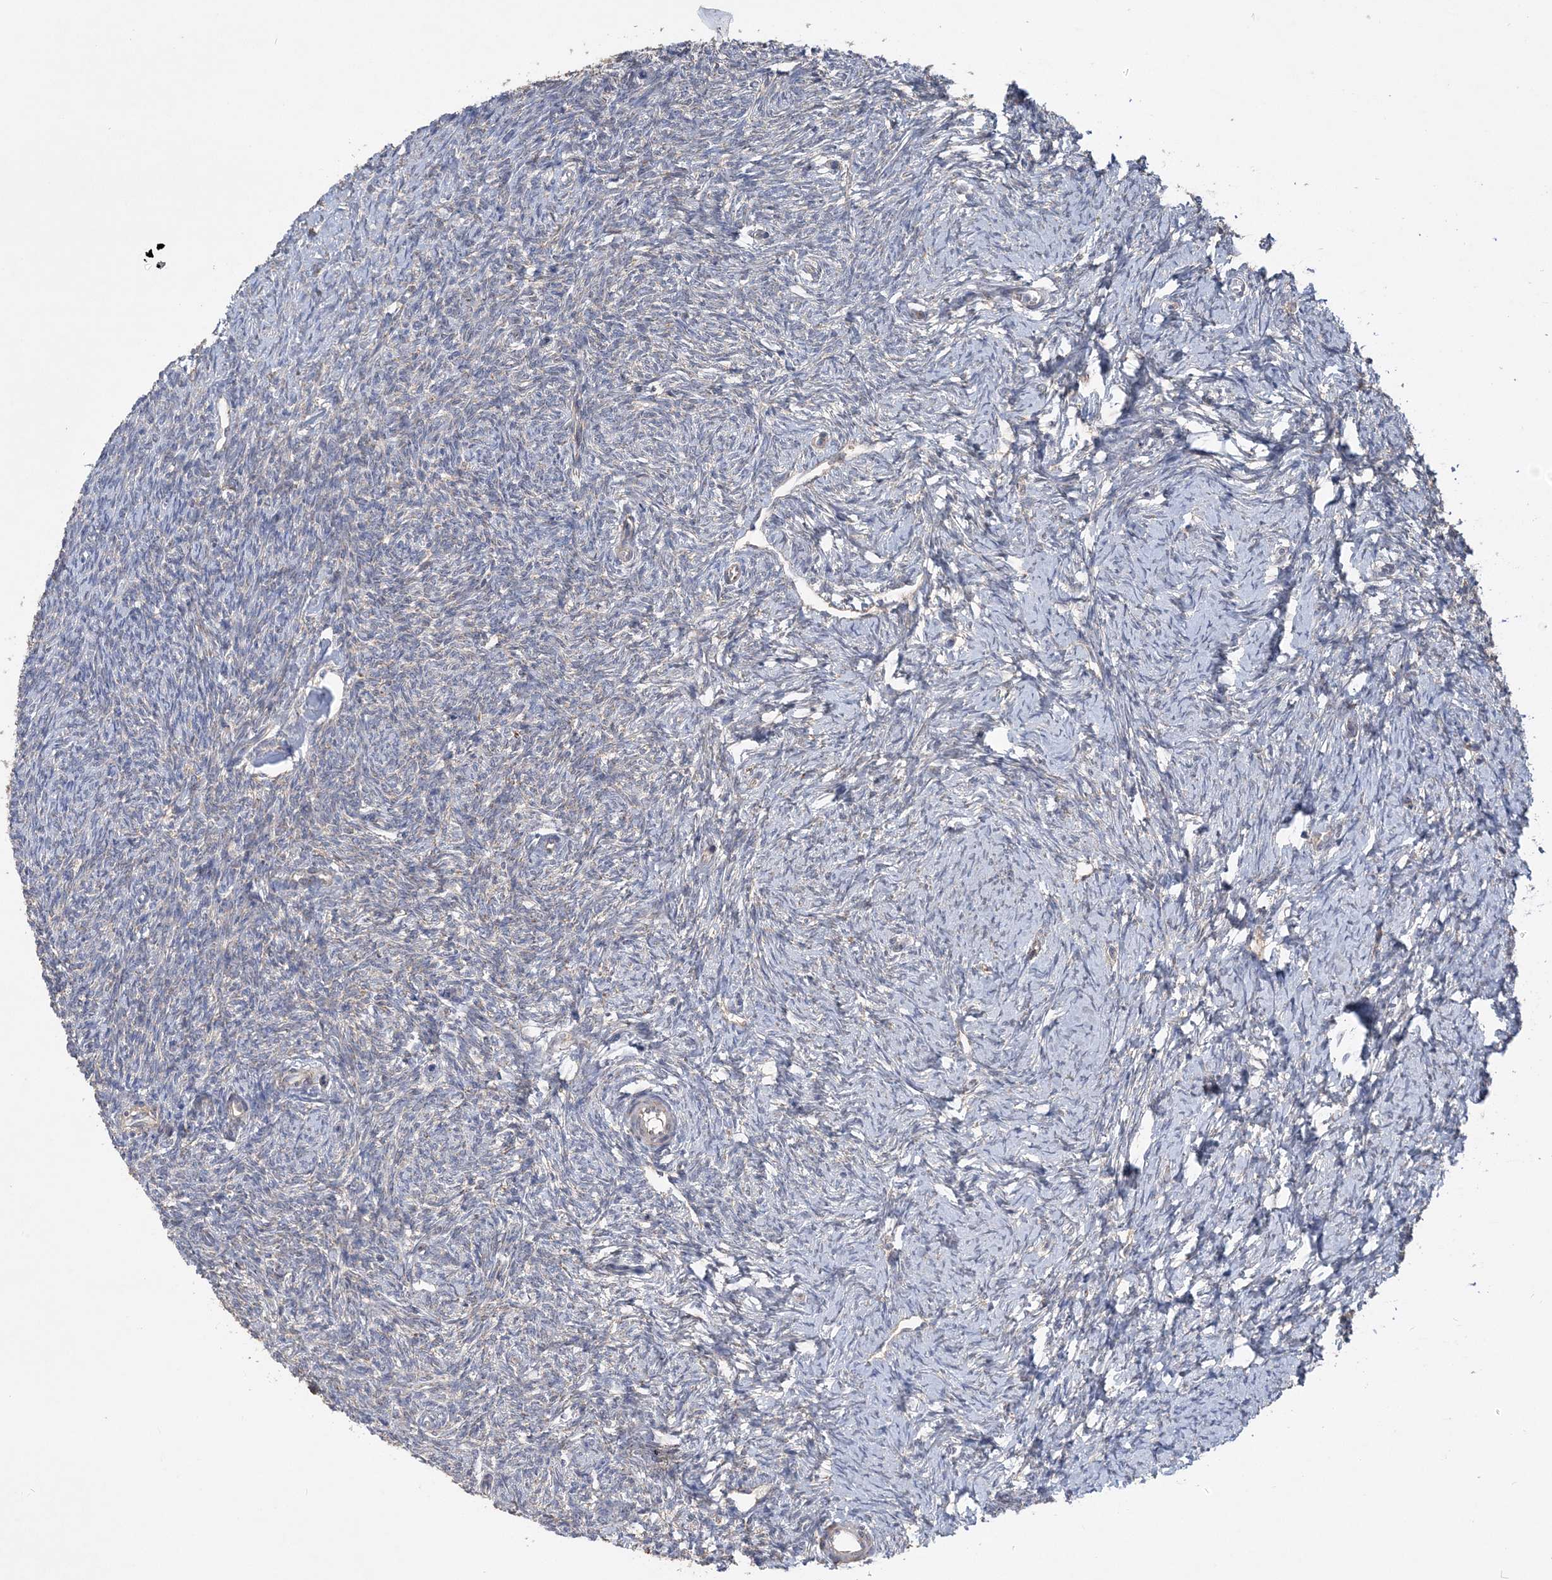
{"staining": {"intensity": "weak", "quantity": ">75%", "location": "cytoplasmic/membranous"}, "tissue": "ovary", "cell_type": "Follicle cells", "image_type": "normal", "snomed": [{"axis": "morphology", "description": "Normal tissue, NOS"}, {"axis": "morphology", "description": "Cyst, NOS"}, {"axis": "topography", "description": "Ovary"}], "caption": "Weak cytoplasmic/membranous protein positivity is identified in about >75% of follicle cells in ovary. Nuclei are stained in blue.", "gene": "FEZ2", "patient": {"sex": "female", "age": 33}}